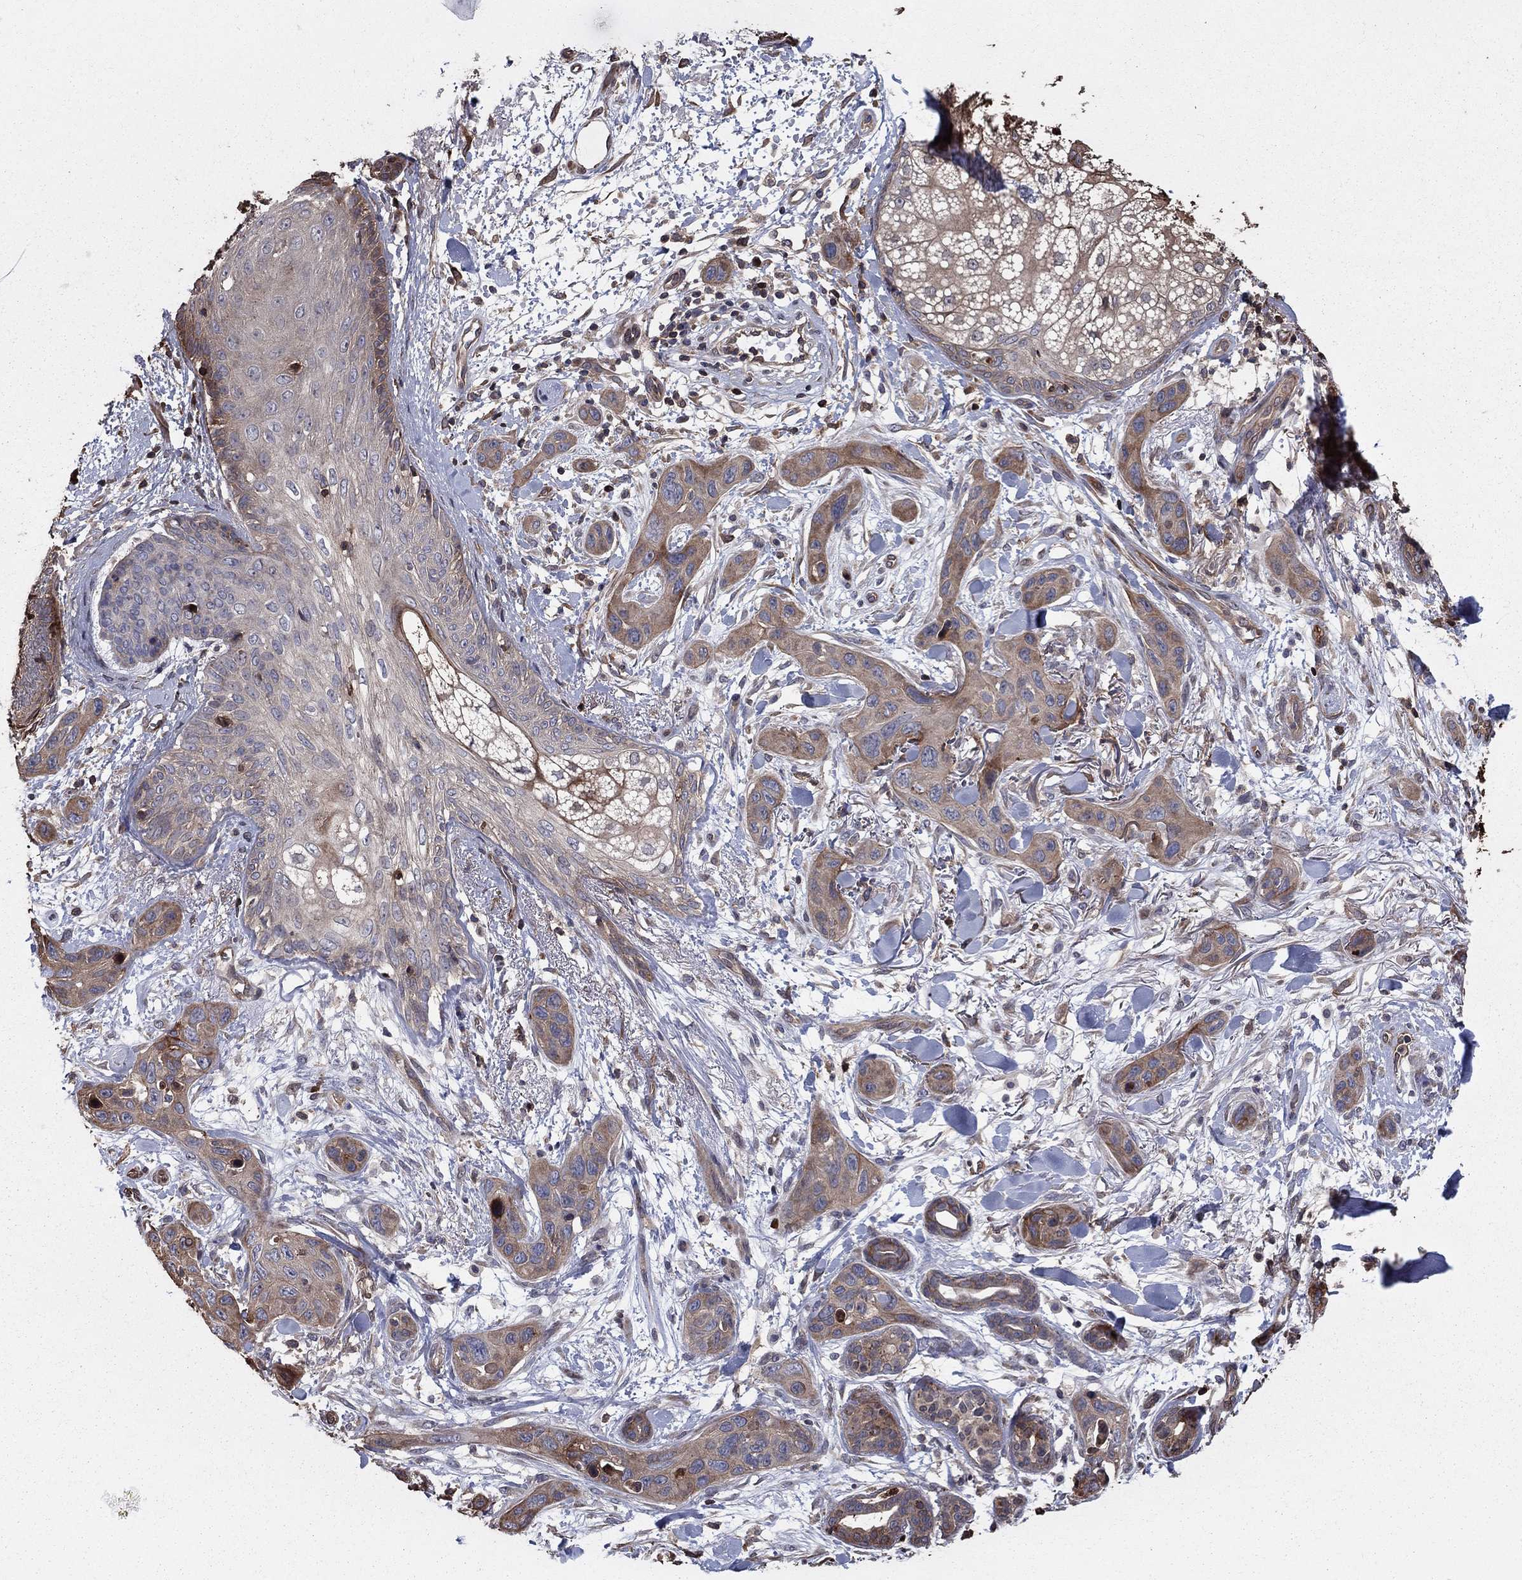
{"staining": {"intensity": "weak", "quantity": "<25%", "location": "cytoplasmic/membranous"}, "tissue": "skin cancer", "cell_type": "Tumor cells", "image_type": "cancer", "snomed": [{"axis": "morphology", "description": "Squamous cell carcinoma, NOS"}, {"axis": "topography", "description": "Skin"}], "caption": "This histopathology image is of skin cancer (squamous cell carcinoma) stained with IHC to label a protein in brown with the nuclei are counter-stained blue. There is no staining in tumor cells. (DAB (3,3'-diaminobenzidine) immunohistochemistry (IHC) with hematoxylin counter stain).", "gene": "GYG1", "patient": {"sex": "male", "age": 78}}